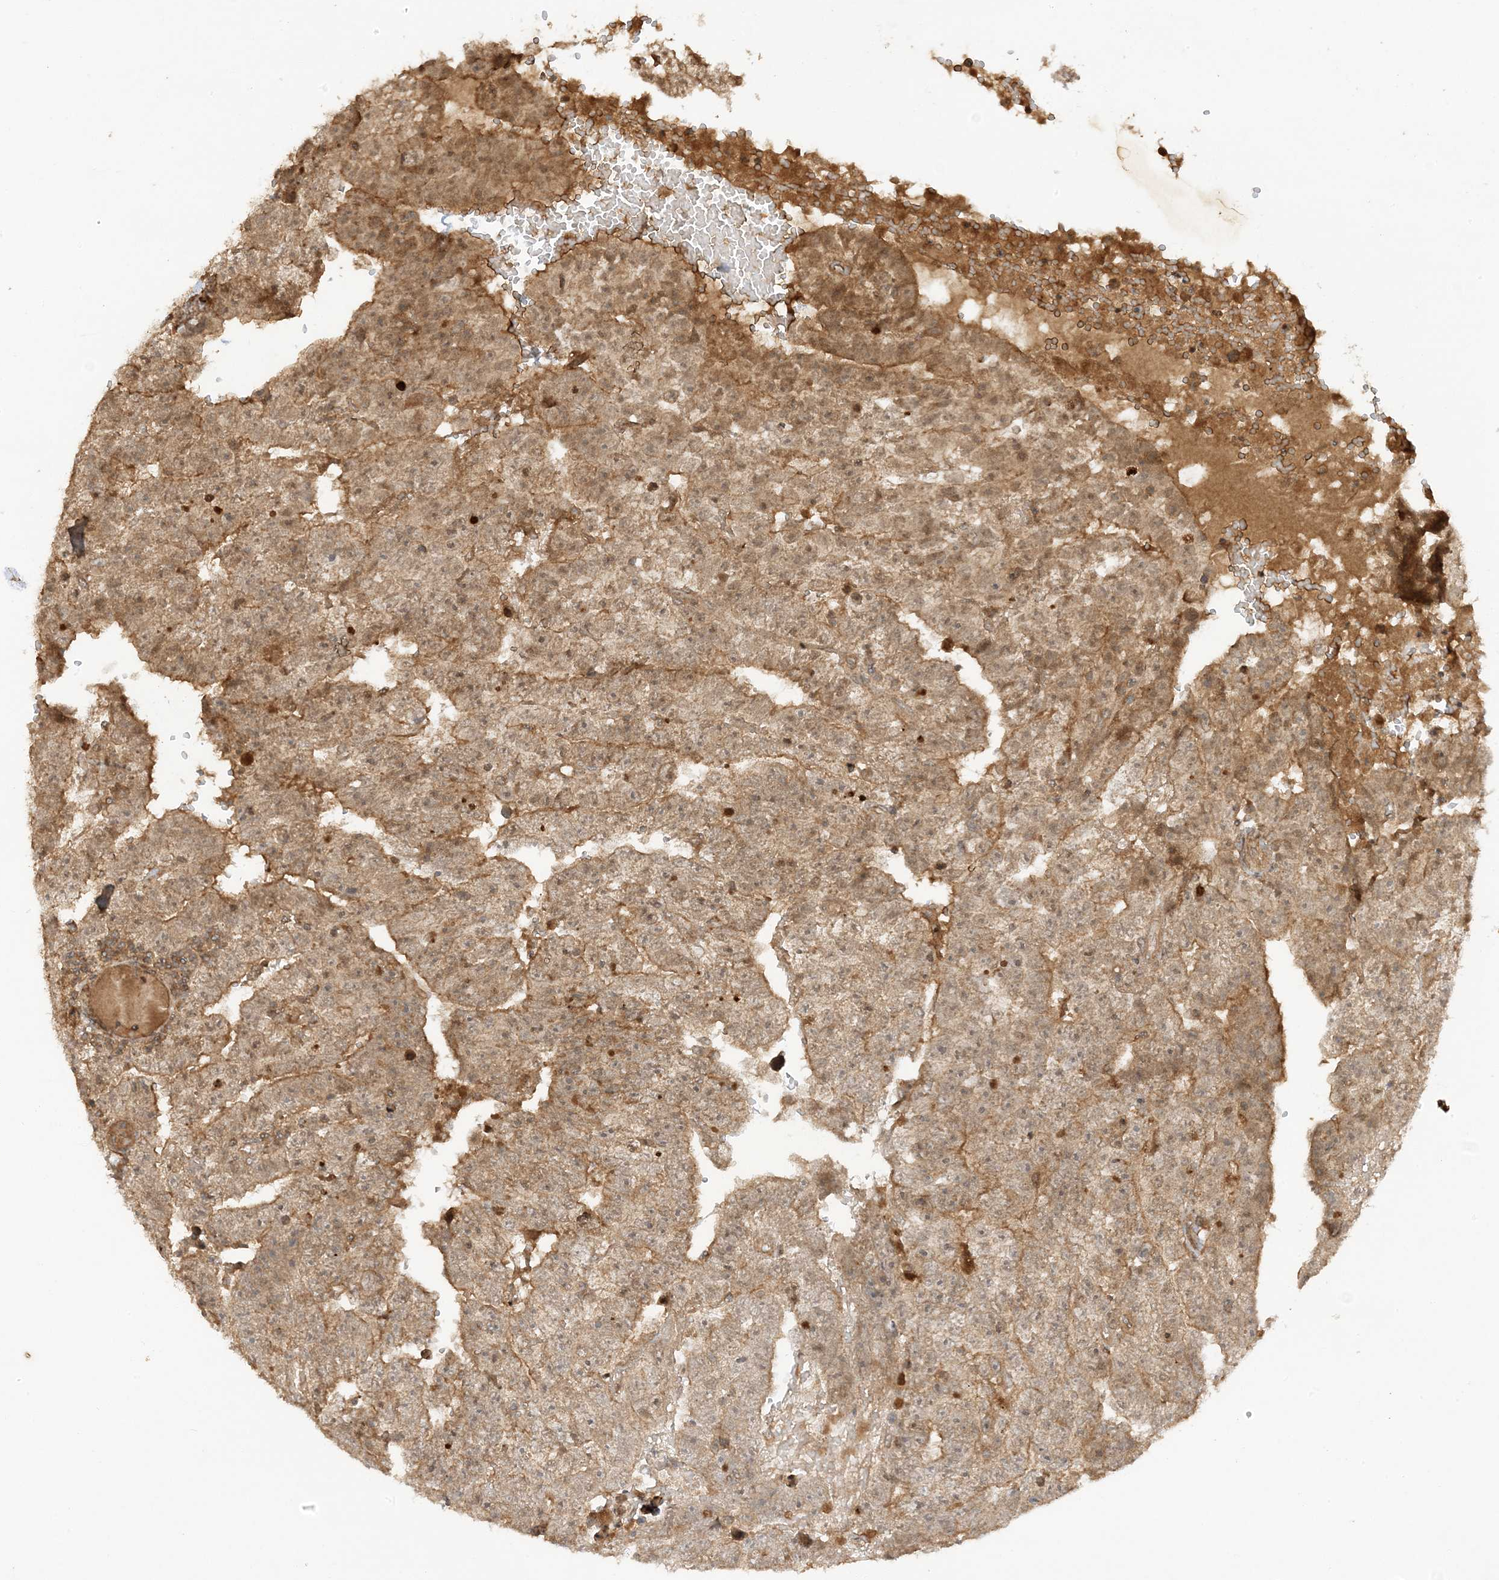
{"staining": {"intensity": "weak", "quantity": ">75%", "location": "cytoplasmic/membranous"}, "tissue": "testis cancer", "cell_type": "Tumor cells", "image_type": "cancer", "snomed": [{"axis": "morphology", "description": "Carcinoma, Embryonal, NOS"}, {"axis": "topography", "description": "Testis"}], "caption": "Protein analysis of testis cancer (embryonal carcinoma) tissue exhibits weak cytoplasmic/membranous staining in approximately >75% of tumor cells. The staining was performed using DAB, with brown indicating positive protein expression. Nuclei are stained blue with hematoxylin.", "gene": "XRN1", "patient": {"sex": "male", "age": 25}}